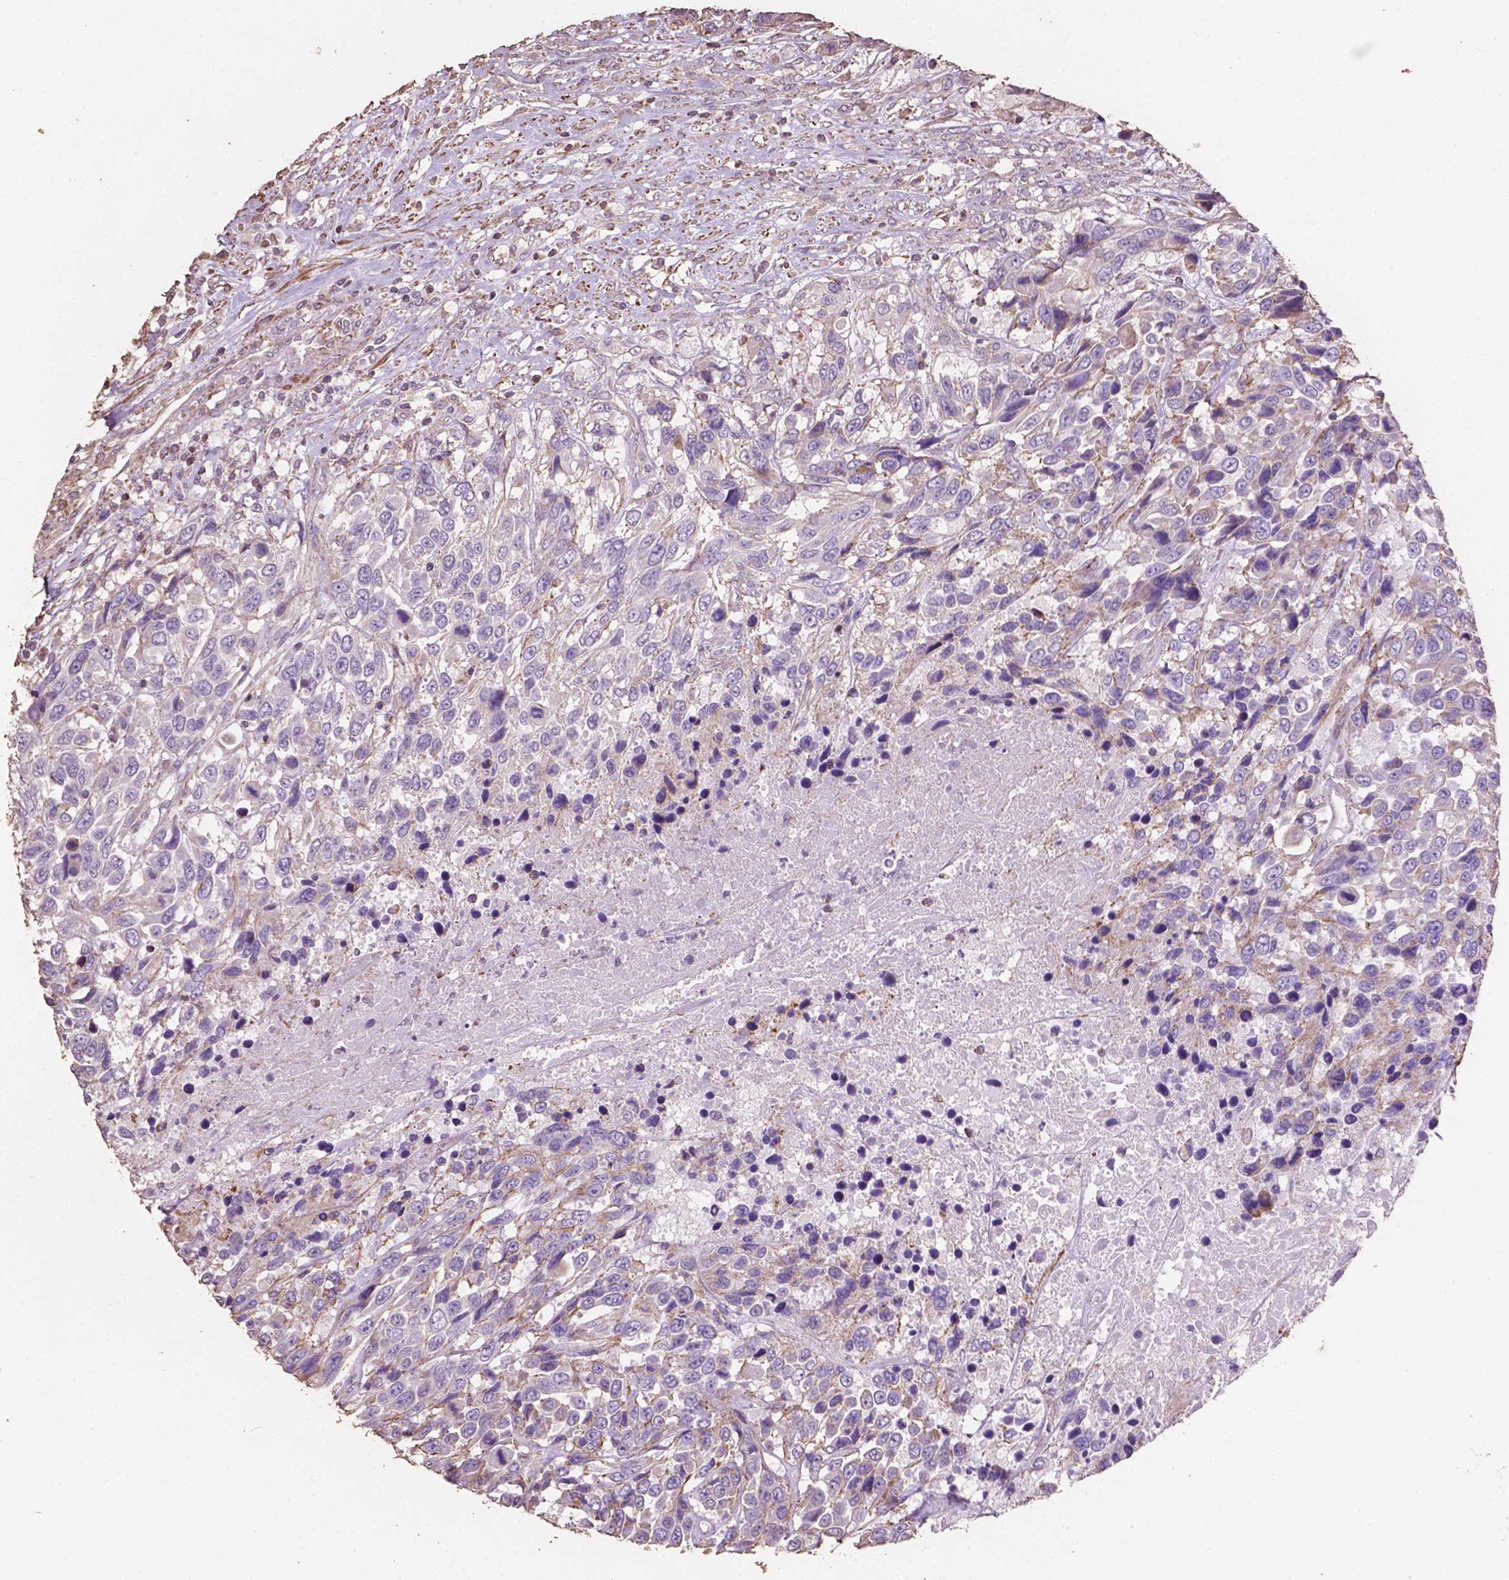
{"staining": {"intensity": "negative", "quantity": "none", "location": "none"}, "tissue": "urothelial cancer", "cell_type": "Tumor cells", "image_type": "cancer", "snomed": [{"axis": "morphology", "description": "Urothelial carcinoma, High grade"}, {"axis": "topography", "description": "Urinary bladder"}], "caption": "Photomicrograph shows no significant protein positivity in tumor cells of urothelial carcinoma (high-grade). Brightfield microscopy of immunohistochemistry stained with DAB (3,3'-diaminobenzidine) (brown) and hematoxylin (blue), captured at high magnification.", "gene": "COMMD4", "patient": {"sex": "female", "age": 70}}